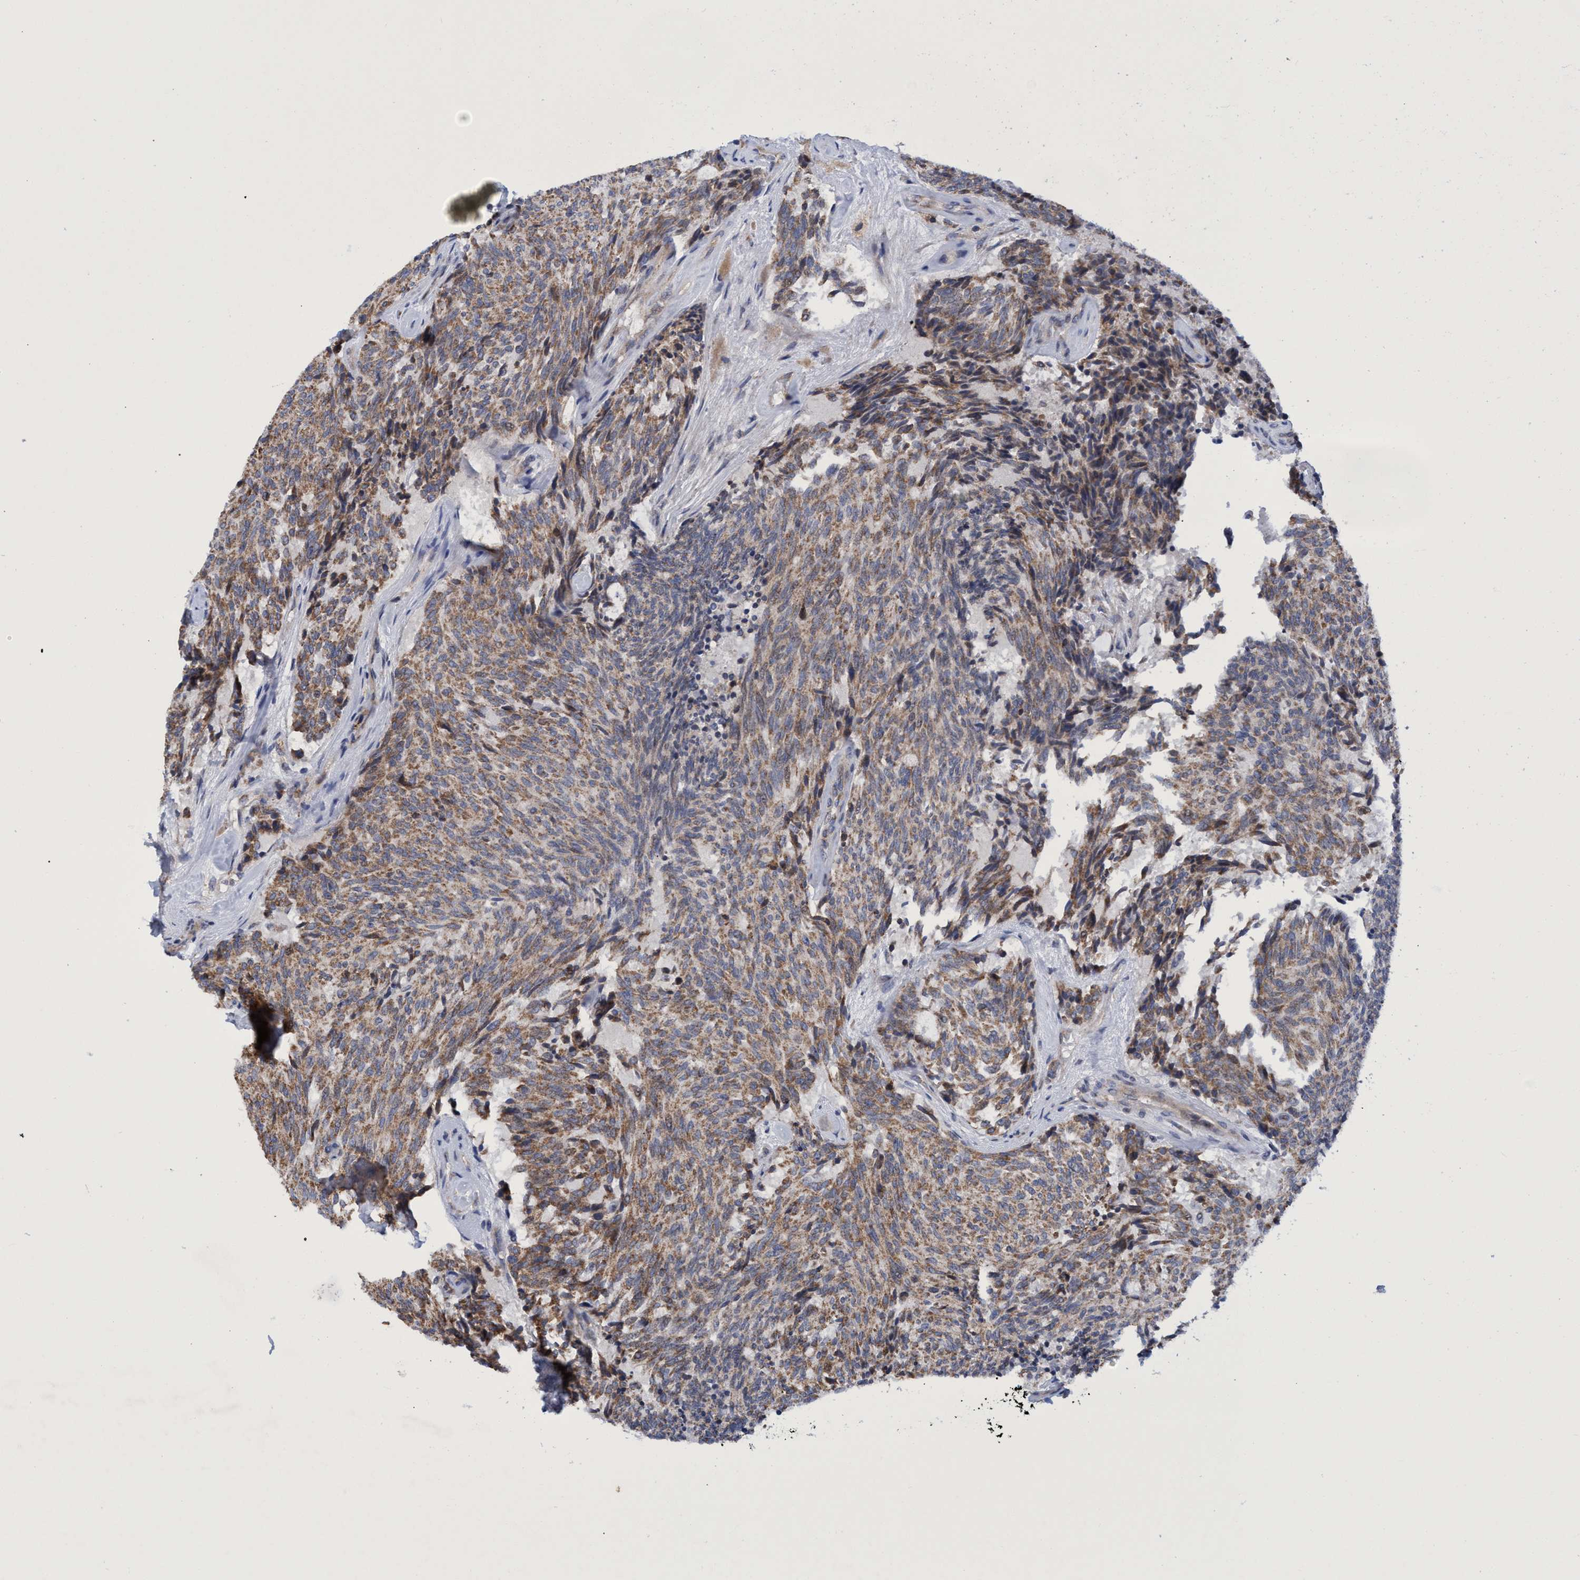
{"staining": {"intensity": "weak", "quantity": ">75%", "location": "cytoplasmic/membranous"}, "tissue": "carcinoid", "cell_type": "Tumor cells", "image_type": "cancer", "snomed": [{"axis": "morphology", "description": "Carcinoid, malignant, NOS"}, {"axis": "topography", "description": "Pancreas"}], "caption": "This histopathology image displays immunohistochemistry (IHC) staining of human malignant carcinoid, with low weak cytoplasmic/membranous staining in approximately >75% of tumor cells.", "gene": "NAT16", "patient": {"sex": "female", "age": 54}}